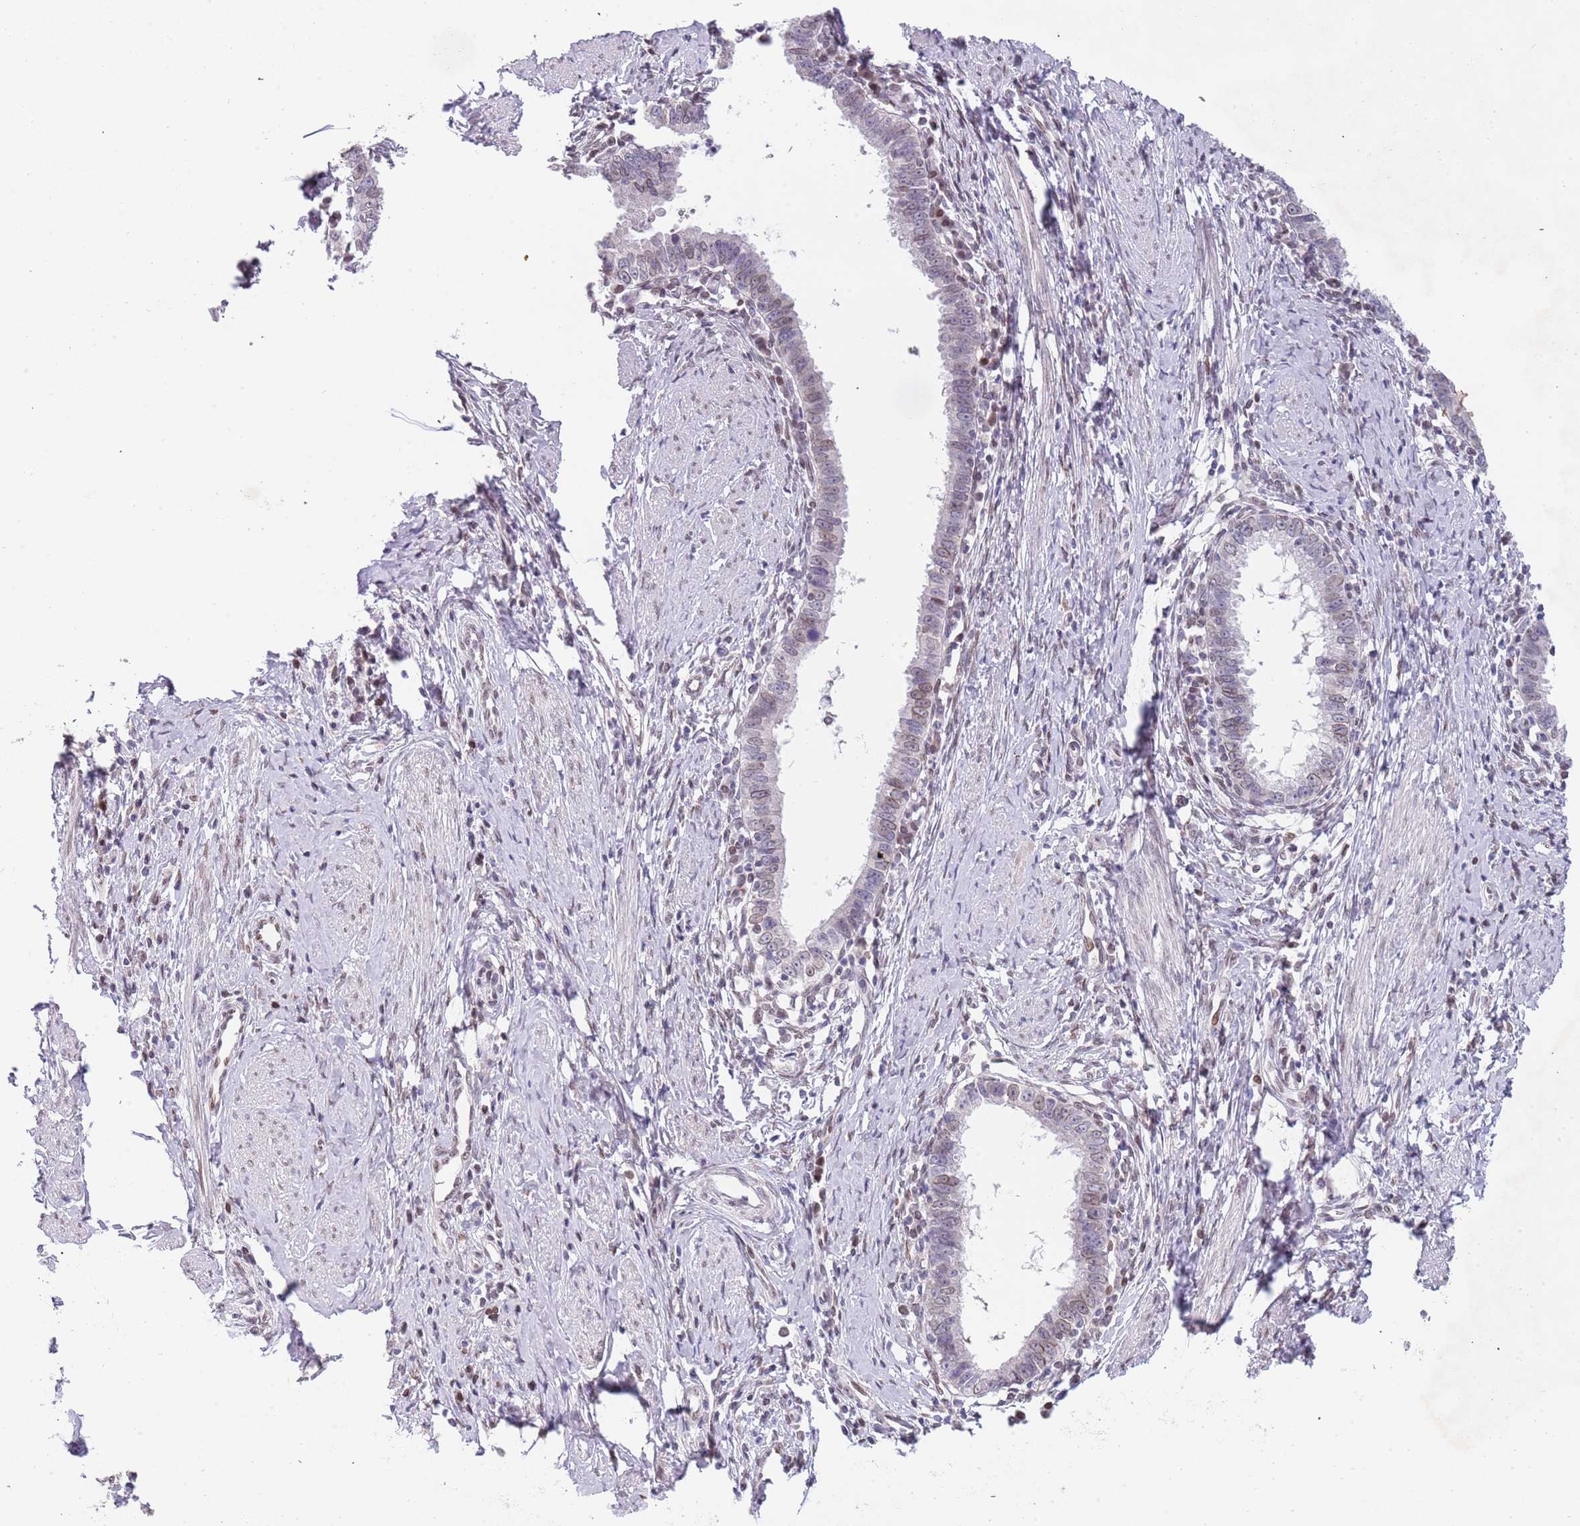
{"staining": {"intensity": "weak", "quantity": "<25%", "location": "cytoplasmic/membranous,nuclear"}, "tissue": "cervical cancer", "cell_type": "Tumor cells", "image_type": "cancer", "snomed": [{"axis": "morphology", "description": "Adenocarcinoma, NOS"}, {"axis": "topography", "description": "Cervix"}], "caption": "Photomicrograph shows no significant protein positivity in tumor cells of cervical adenocarcinoma.", "gene": "KLHDC2", "patient": {"sex": "female", "age": 36}}